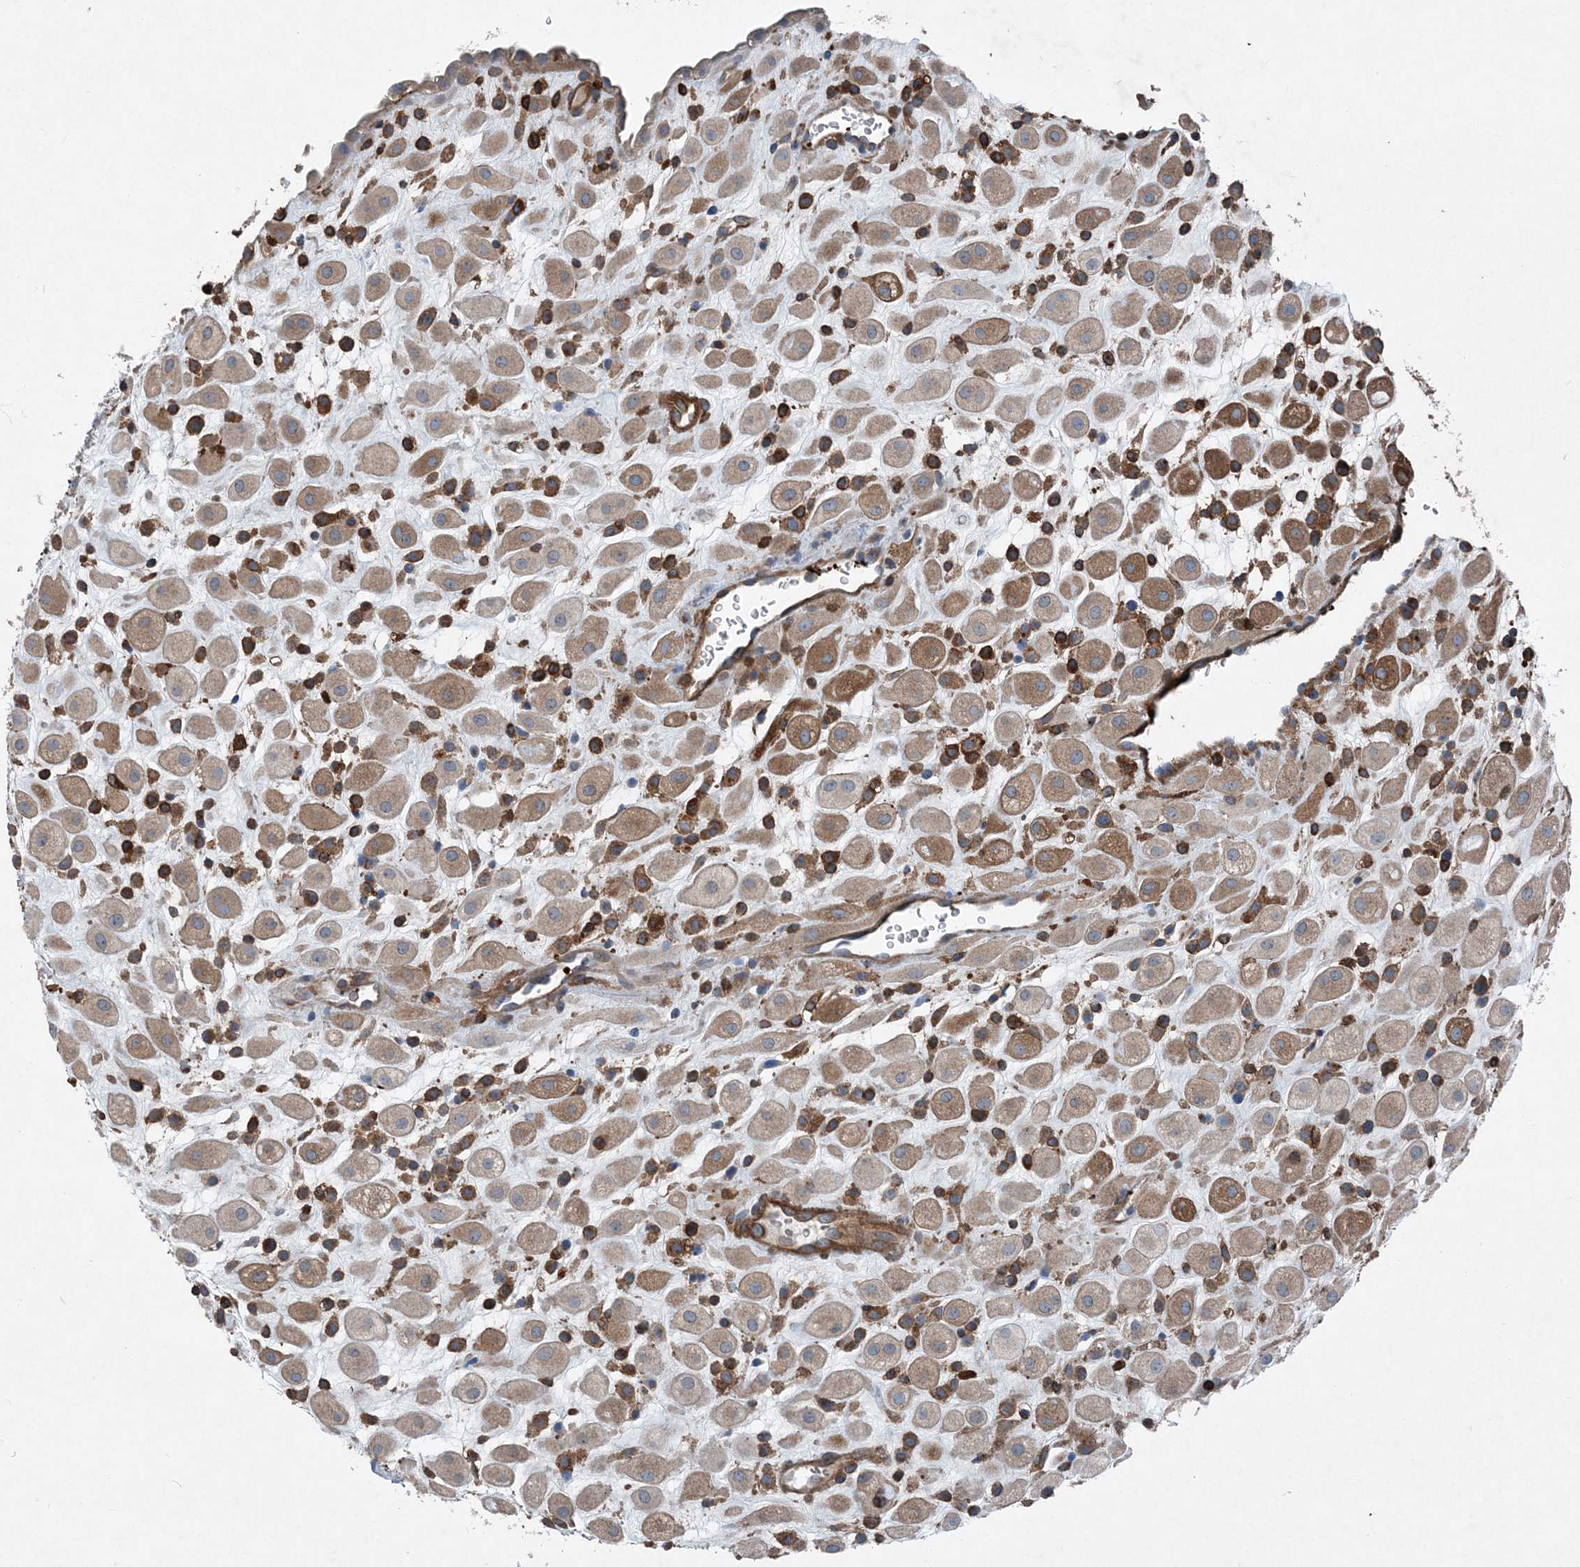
{"staining": {"intensity": "moderate", "quantity": "25%-75%", "location": "cytoplasmic/membranous"}, "tissue": "placenta", "cell_type": "Decidual cells", "image_type": "normal", "snomed": [{"axis": "morphology", "description": "Normal tissue, NOS"}, {"axis": "topography", "description": "Placenta"}], "caption": "Immunohistochemical staining of benign human placenta displays 25%-75% levels of moderate cytoplasmic/membranous protein staining in approximately 25%-75% of decidual cells.", "gene": "DGUOK", "patient": {"sex": "female", "age": 35}}